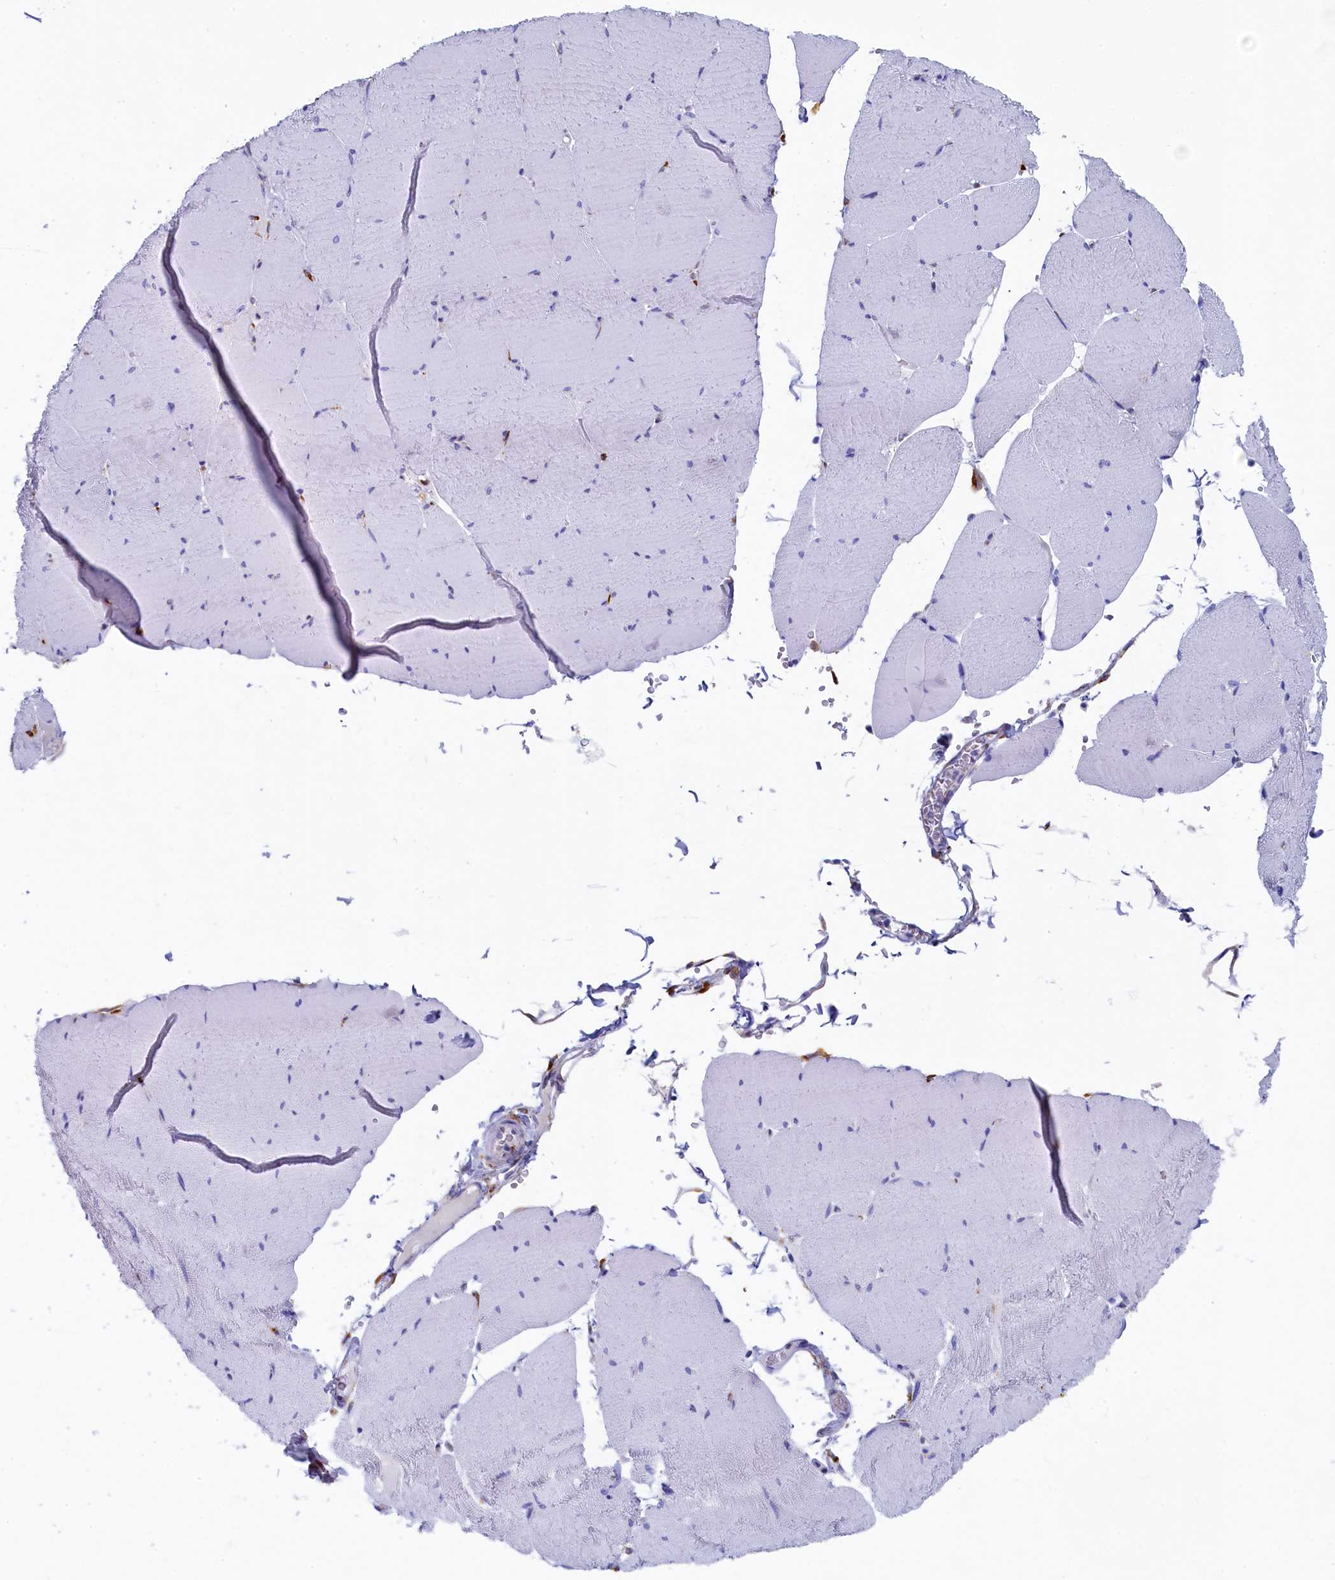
{"staining": {"intensity": "negative", "quantity": "none", "location": "none"}, "tissue": "skeletal muscle", "cell_type": "Myocytes", "image_type": "normal", "snomed": [{"axis": "morphology", "description": "Normal tissue, NOS"}, {"axis": "topography", "description": "Skeletal muscle"}, {"axis": "topography", "description": "Head-Neck"}], "caption": "DAB (3,3'-diaminobenzidine) immunohistochemical staining of benign skeletal muscle demonstrates no significant staining in myocytes. (Brightfield microscopy of DAB immunohistochemistry (IHC) at high magnification).", "gene": "TMEM18", "patient": {"sex": "male", "age": 66}}